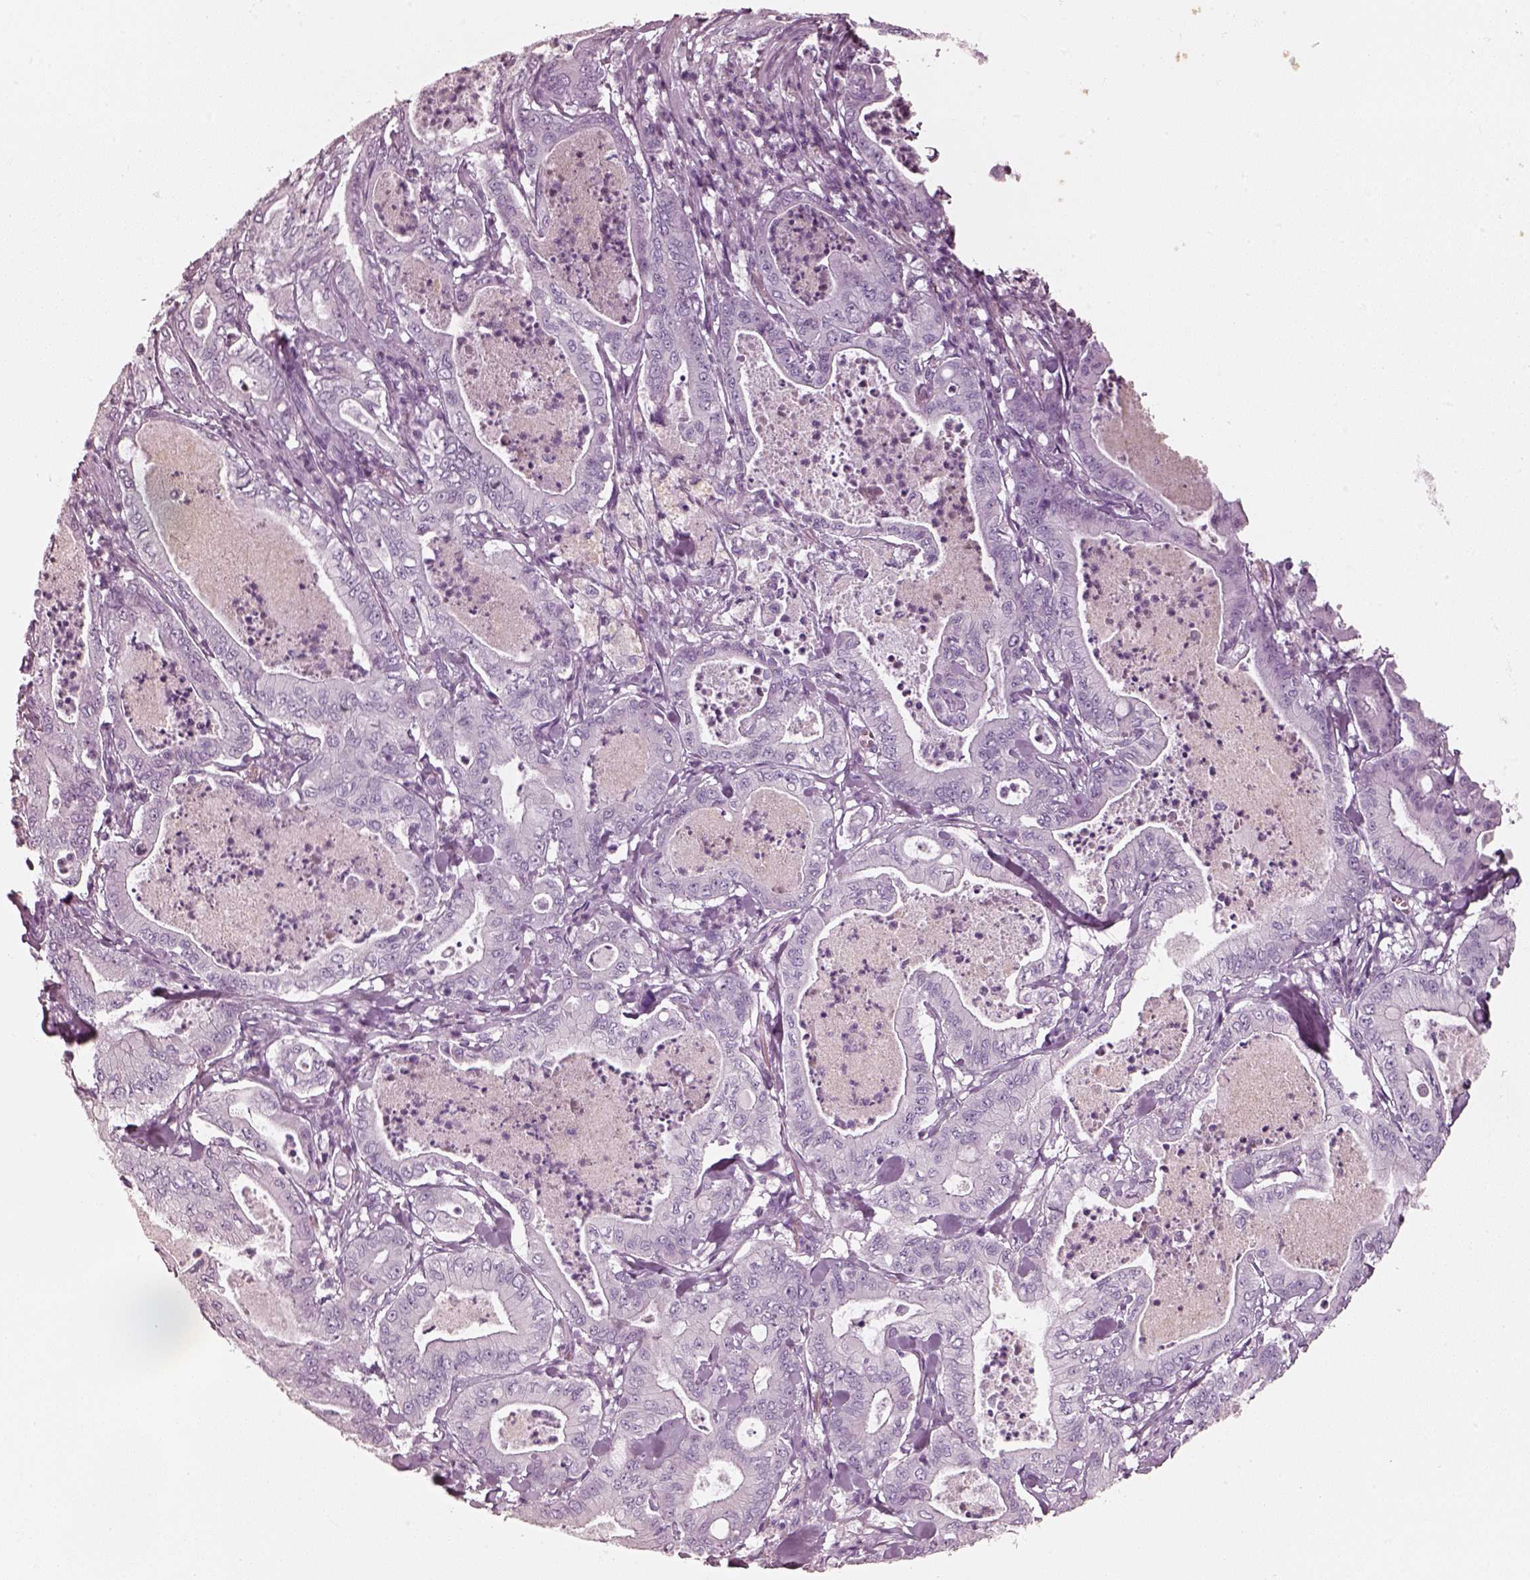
{"staining": {"intensity": "negative", "quantity": "none", "location": "none"}, "tissue": "pancreatic cancer", "cell_type": "Tumor cells", "image_type": "cancer", "snomed": [{"axis": "morphology", "description": "Adenocarcinoma, NOS"}, {"axis": "topography", "description": "Pancreas"}], "caption": "Immunohistochemistry (IHC) micrograph of human pancreatic adenocarcinoma stained for a protein (brown), which shows no expression in tumor cells. (DAB (3,3'-diaminobenzidine) IHC visualized using brightfield microscopy, high magnification).", "gene": "R3HDML", "patient": {"sex": "male", "age": 71}}